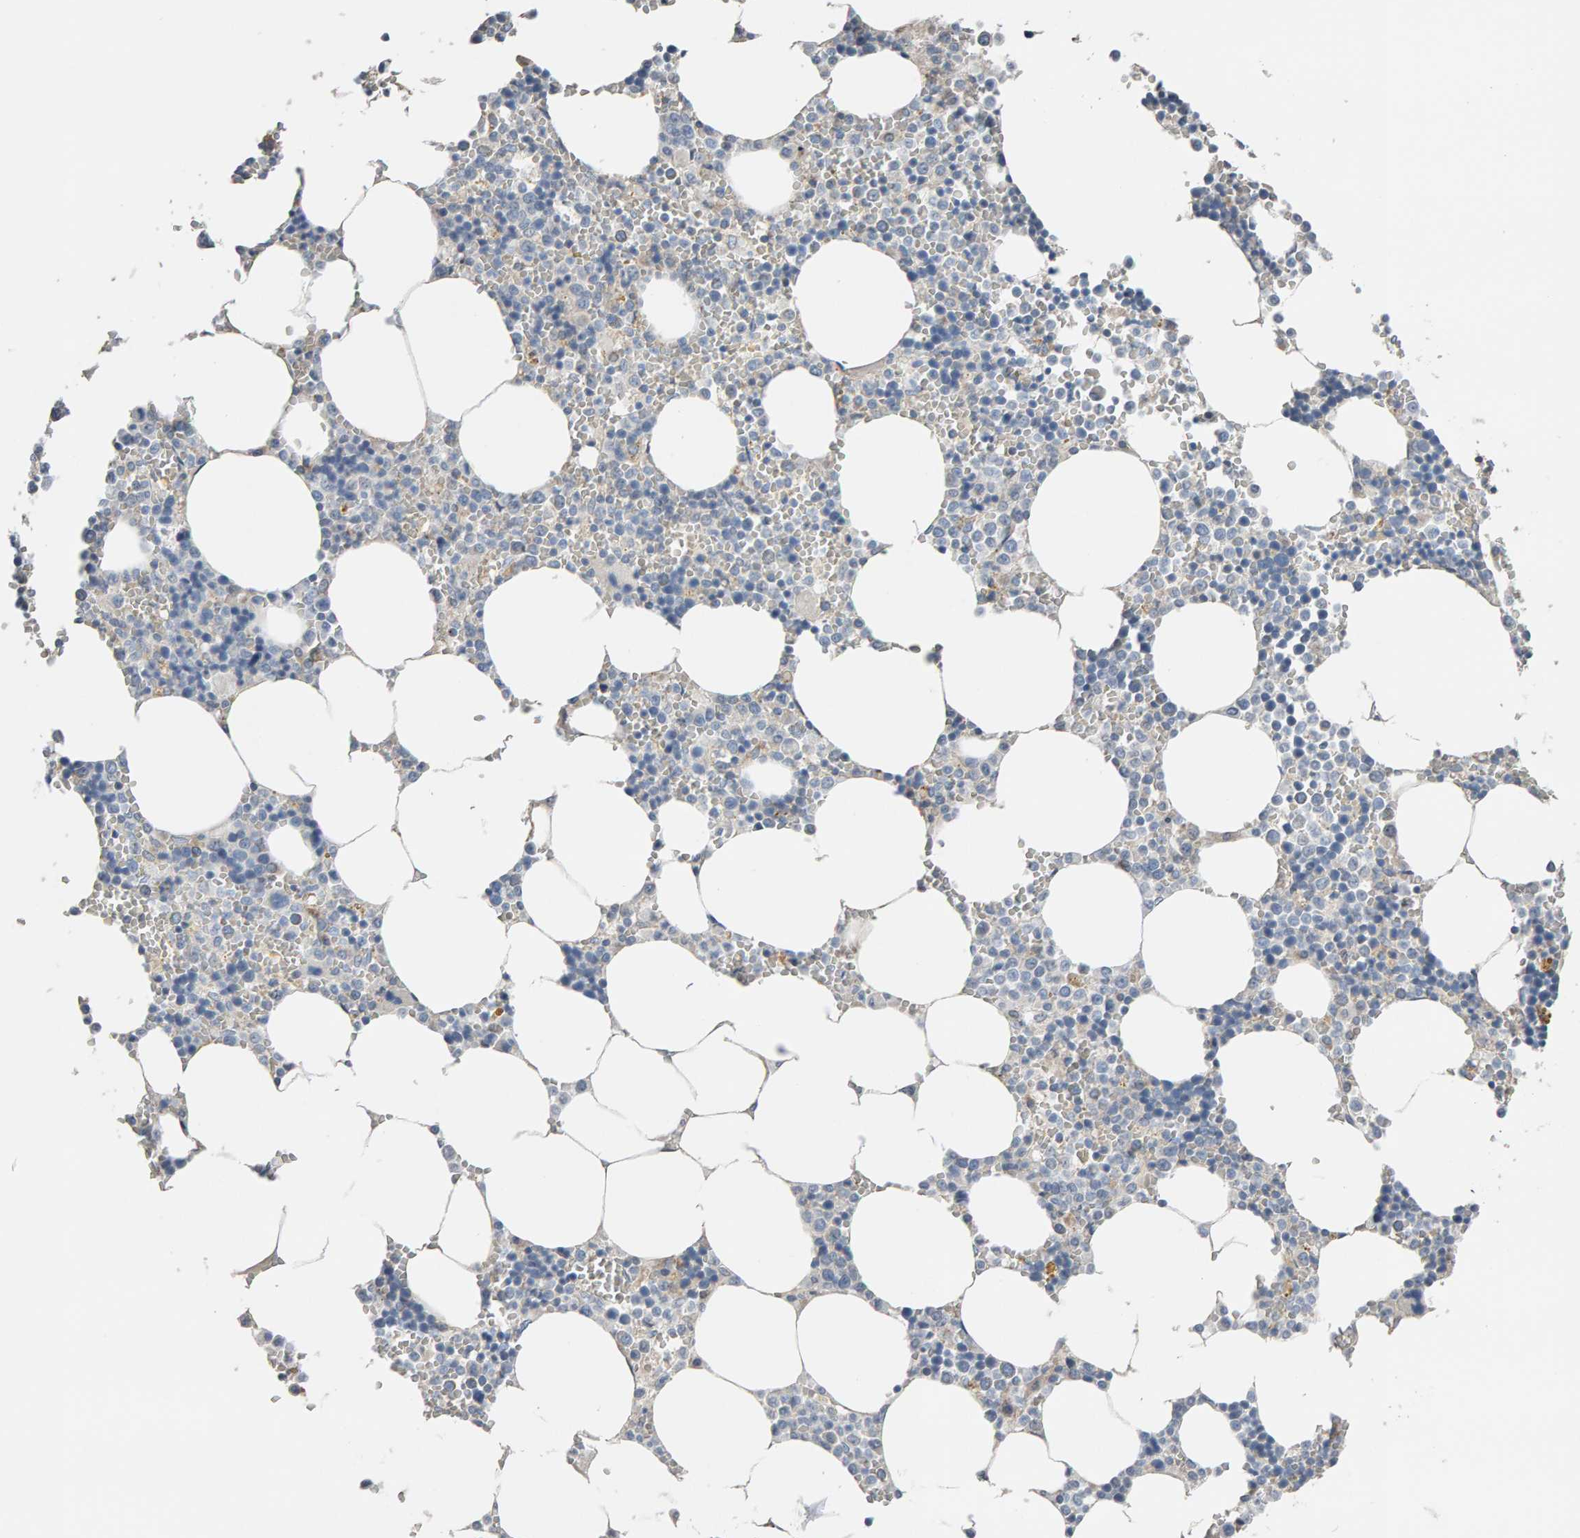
{"staining": {"intensity": "negative", "quantity": "none", "location": "none"}, "tissue": "bone marrow", "cell_type": "Hematopoietic cells", "image_type": "normal", "snomed": [{"axis": "morphology", "description": "Normal tissue, NOS"}, {"axis": "topography", "description": "Bone marrow"}], "caption": "IHC photomicrograph of benign human bone marrow stained for a protein (brown), which demonstrates no staining in hematopoietic cells.", "gene": "IPPK", "patient": {"sex": "male", "age": 70}}